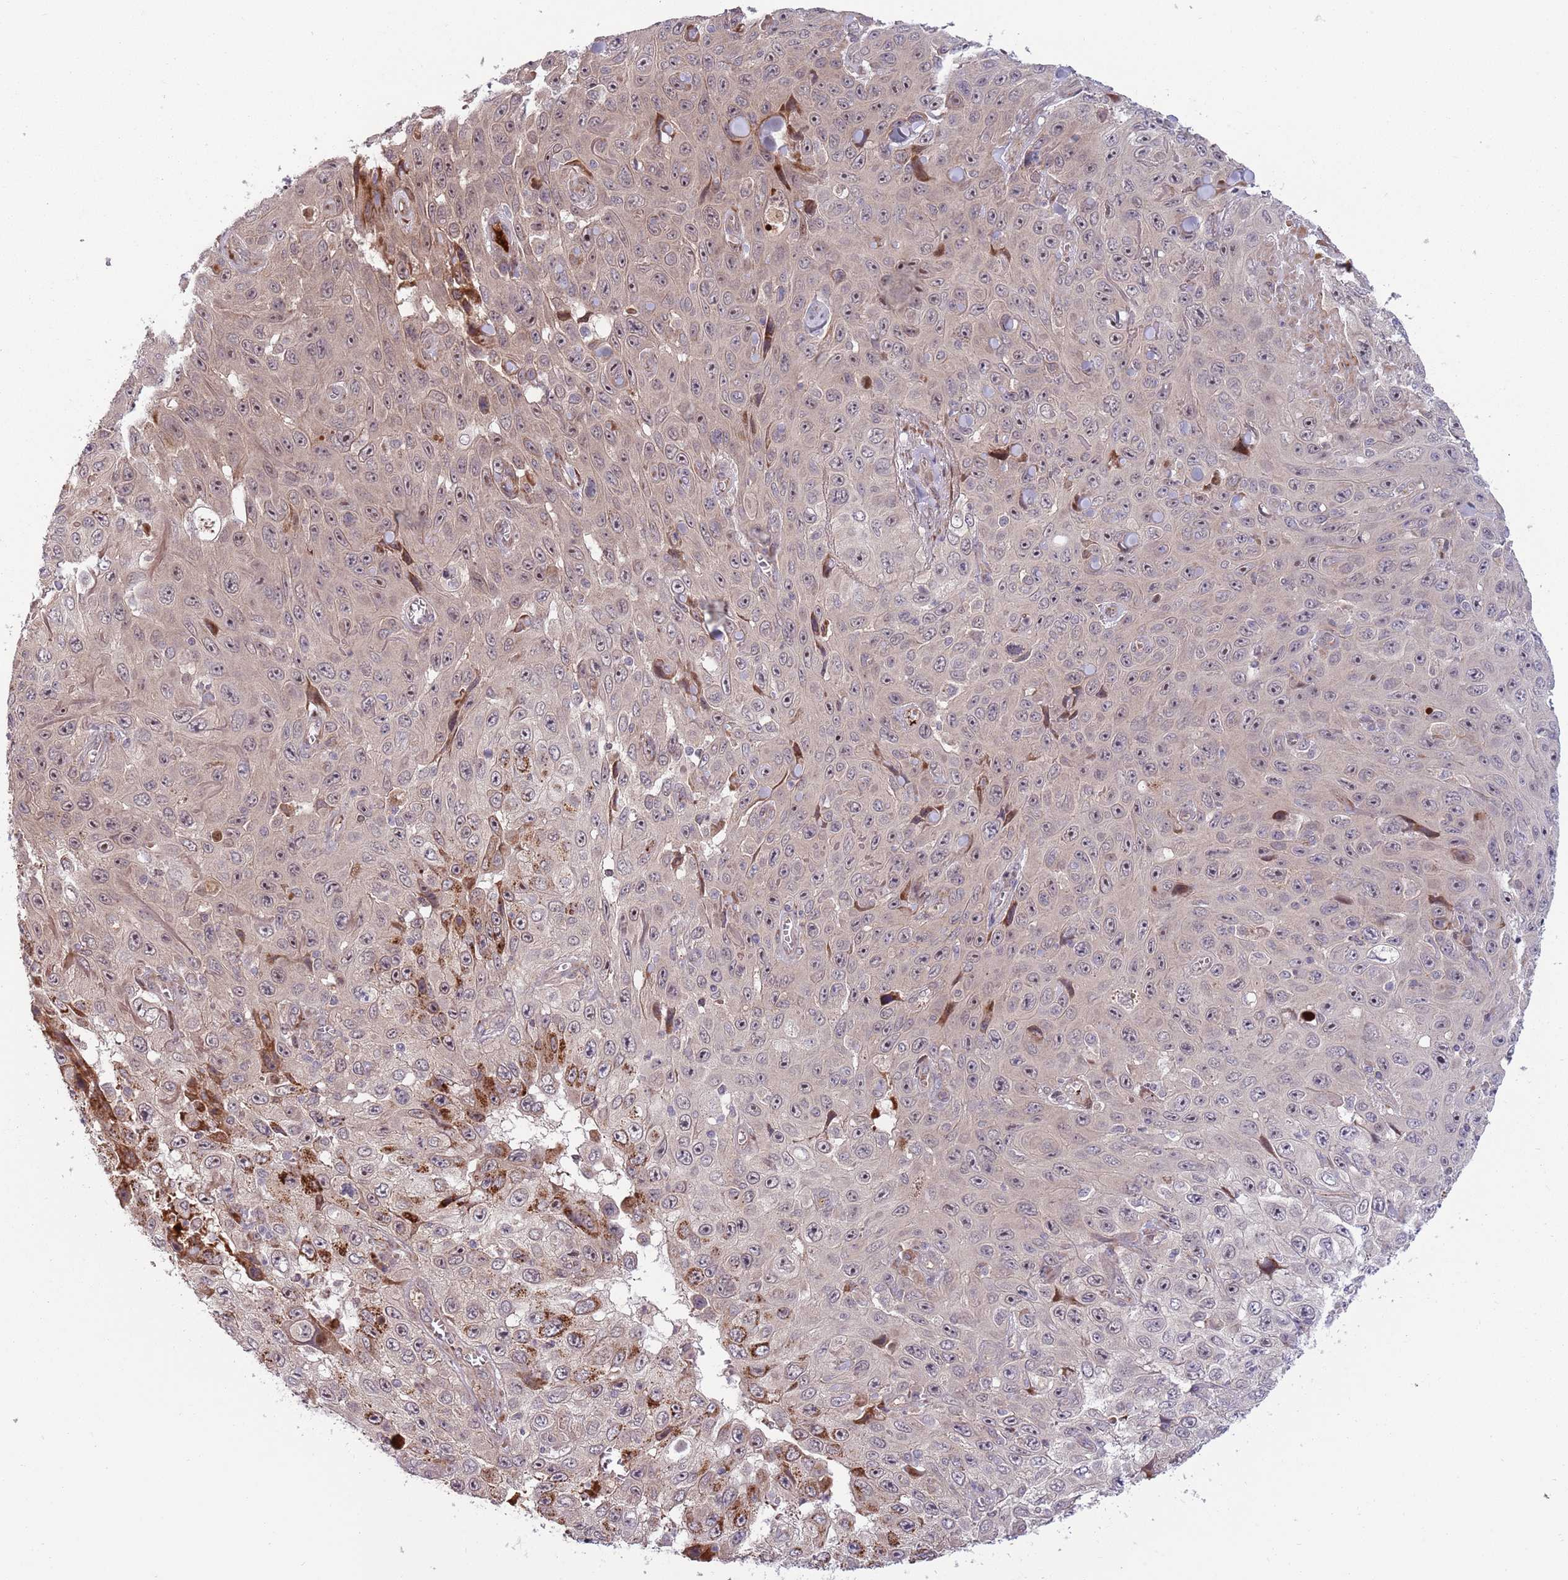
{"staining": {"intensity": "weak", "quantity": "25%-75%", "location": "nuclear"}, "tissue": "skin cancer", "cell_type": "Tumor cells", "image_type": "cancer", "snomed": [{"axis": "morphology", "description": "Squamous cell carcinoma, NOS"}, {"axis": "topography", "description": "Skin"}], "caption": "Human squamous cell carcinoma (skin) stained with a brown dye shows weak nuclear positive staining in approximately 25%-75% of tumor cells.", "gene": "NT5DC4", "patient": {"sex": "male", "age": 82}}